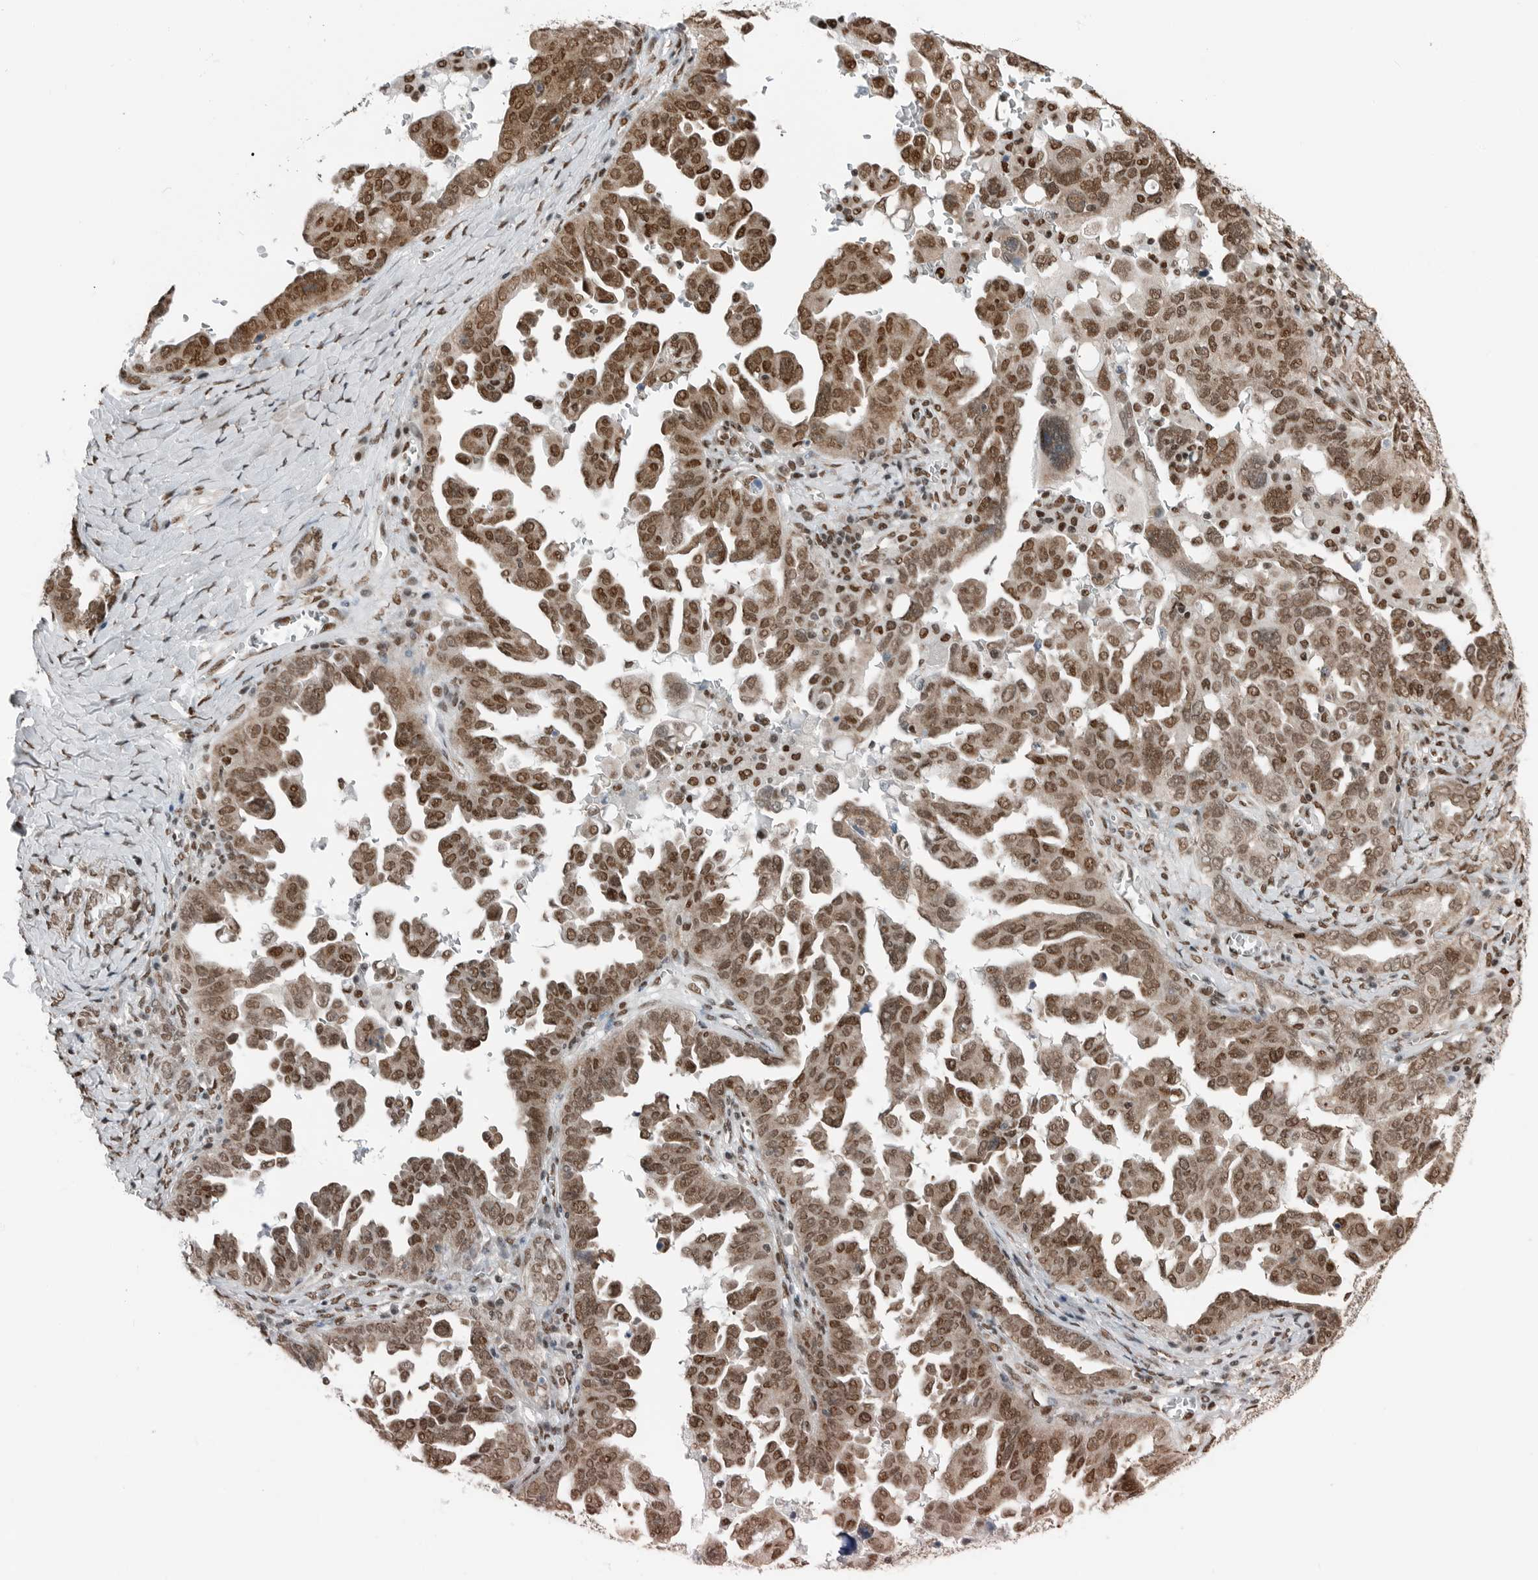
{"staining": {"intensity": "moderate", "quantity": ">75%", "location": "cytoplasmic/membranous,nuclear"}, "tissue": "ovarian cancer", "cell_type": "Tumor cells", "image_type": "cancer", "snomed": [{"axis": "morphology", "description": "Carcinoma, endometroid"}, {"axis": "topography", "description": "Ovary"}], "caption": "Tumor cells show medium levels of moderate cytoplasmic/membranous and nuclear expression in approximately >75% of cells in ovarian cancer (endometroid carcinoma).", "gene": "BLZF1", "patient": {"sex": "female", "age": 62}}